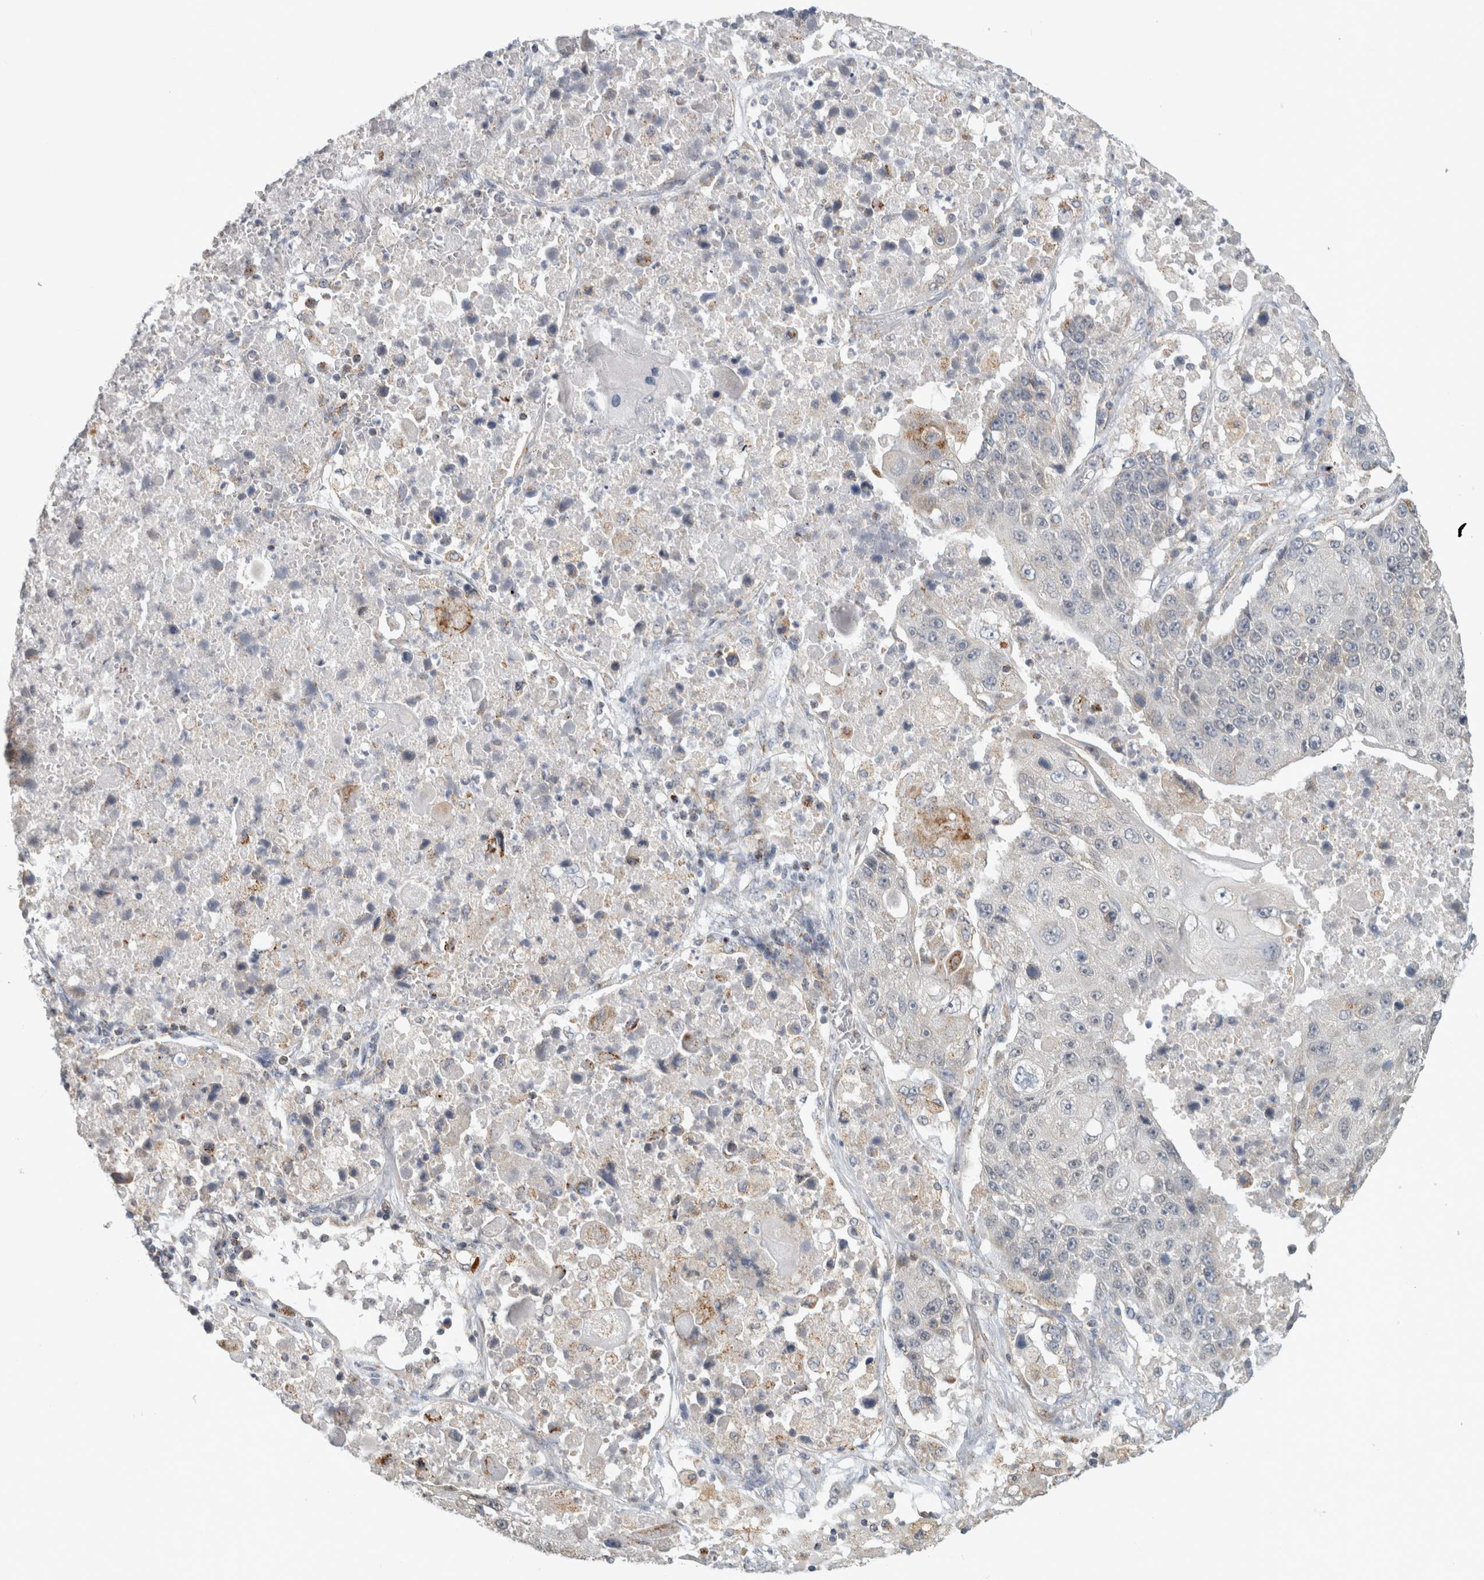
{"staining": {"intensity": "negative", "quantity": "none", "location": "none"}, "tissue": "lung cancer", "cell_type": "Tumor cells", "image_type": "cancer", "snomed": [{"axis": "morphology", "description": "Squamous cell carcinoma, NOS"}, {"axis": "topography", "description": "Lung"}], "caption": "Immunohistochemistry (IHC) image of lung squamous cell carcinoma stained for a protein (brown), which reveals no positivity in tumor cells. (Stains: DAB immunohistochemistry (IHC) with hematoxylin counter stain, Microscopy: brightfield microscopy at high magnification).", "gene": "RAB18", "patient": {"sex": "male", "age": 61}}